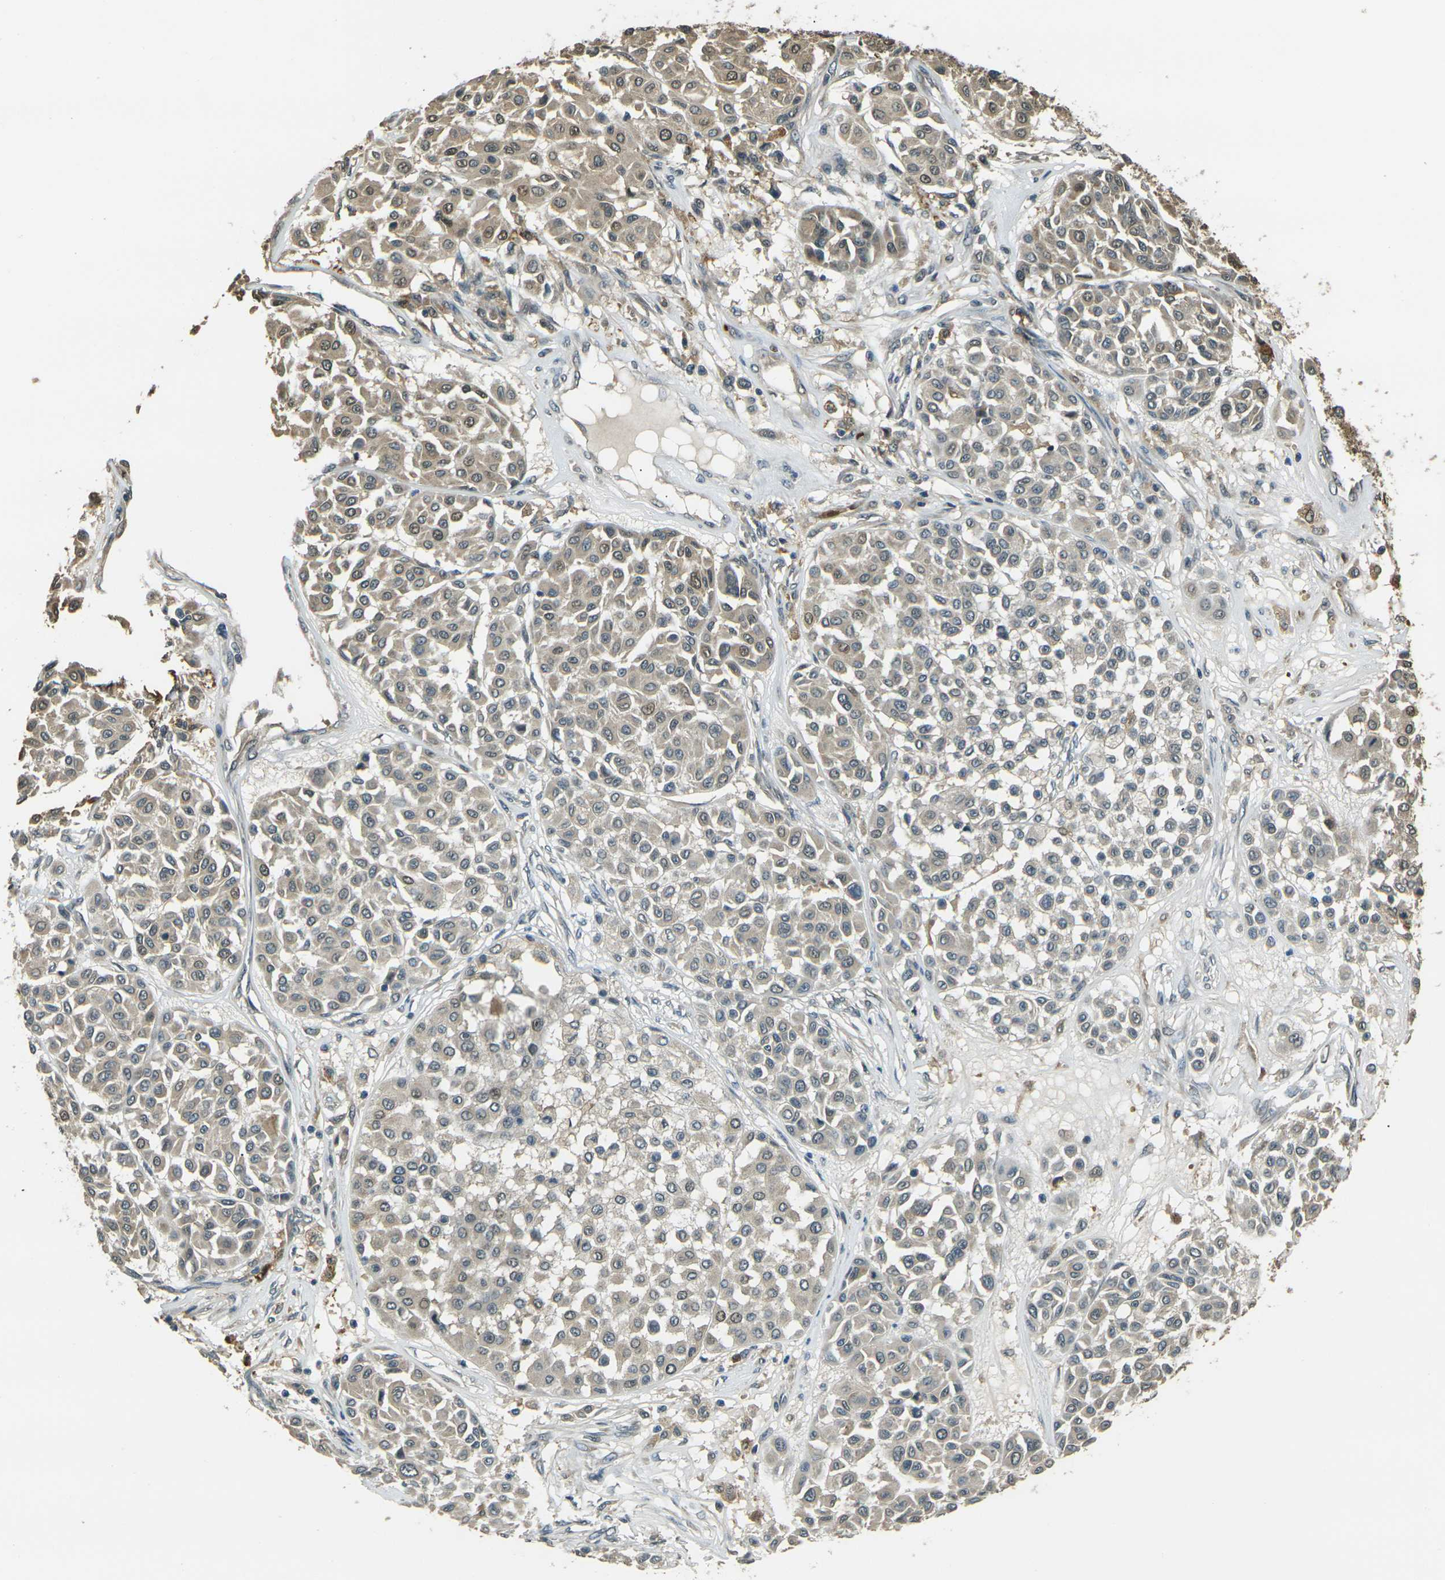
{"staining": {"intensity": "weak", "quantity": "<25%", "location": "cytoplasmic/membranous,nuclear"}, "tissue": "melanoma", "cell_type": "Tumor cells", "image_type": "cancer", "snomed": [{"axis": "morphology", "description": "Malignant melanoma, Metastatic site"}, {"axis": "topography", "description": "Soft tissue"}], "caption": "Tumor cells are negative for protein expression in human malignant melanoma (metastatic site).", "gene": "TOR1A", "patient": {"sex": "male", "age": 41}}